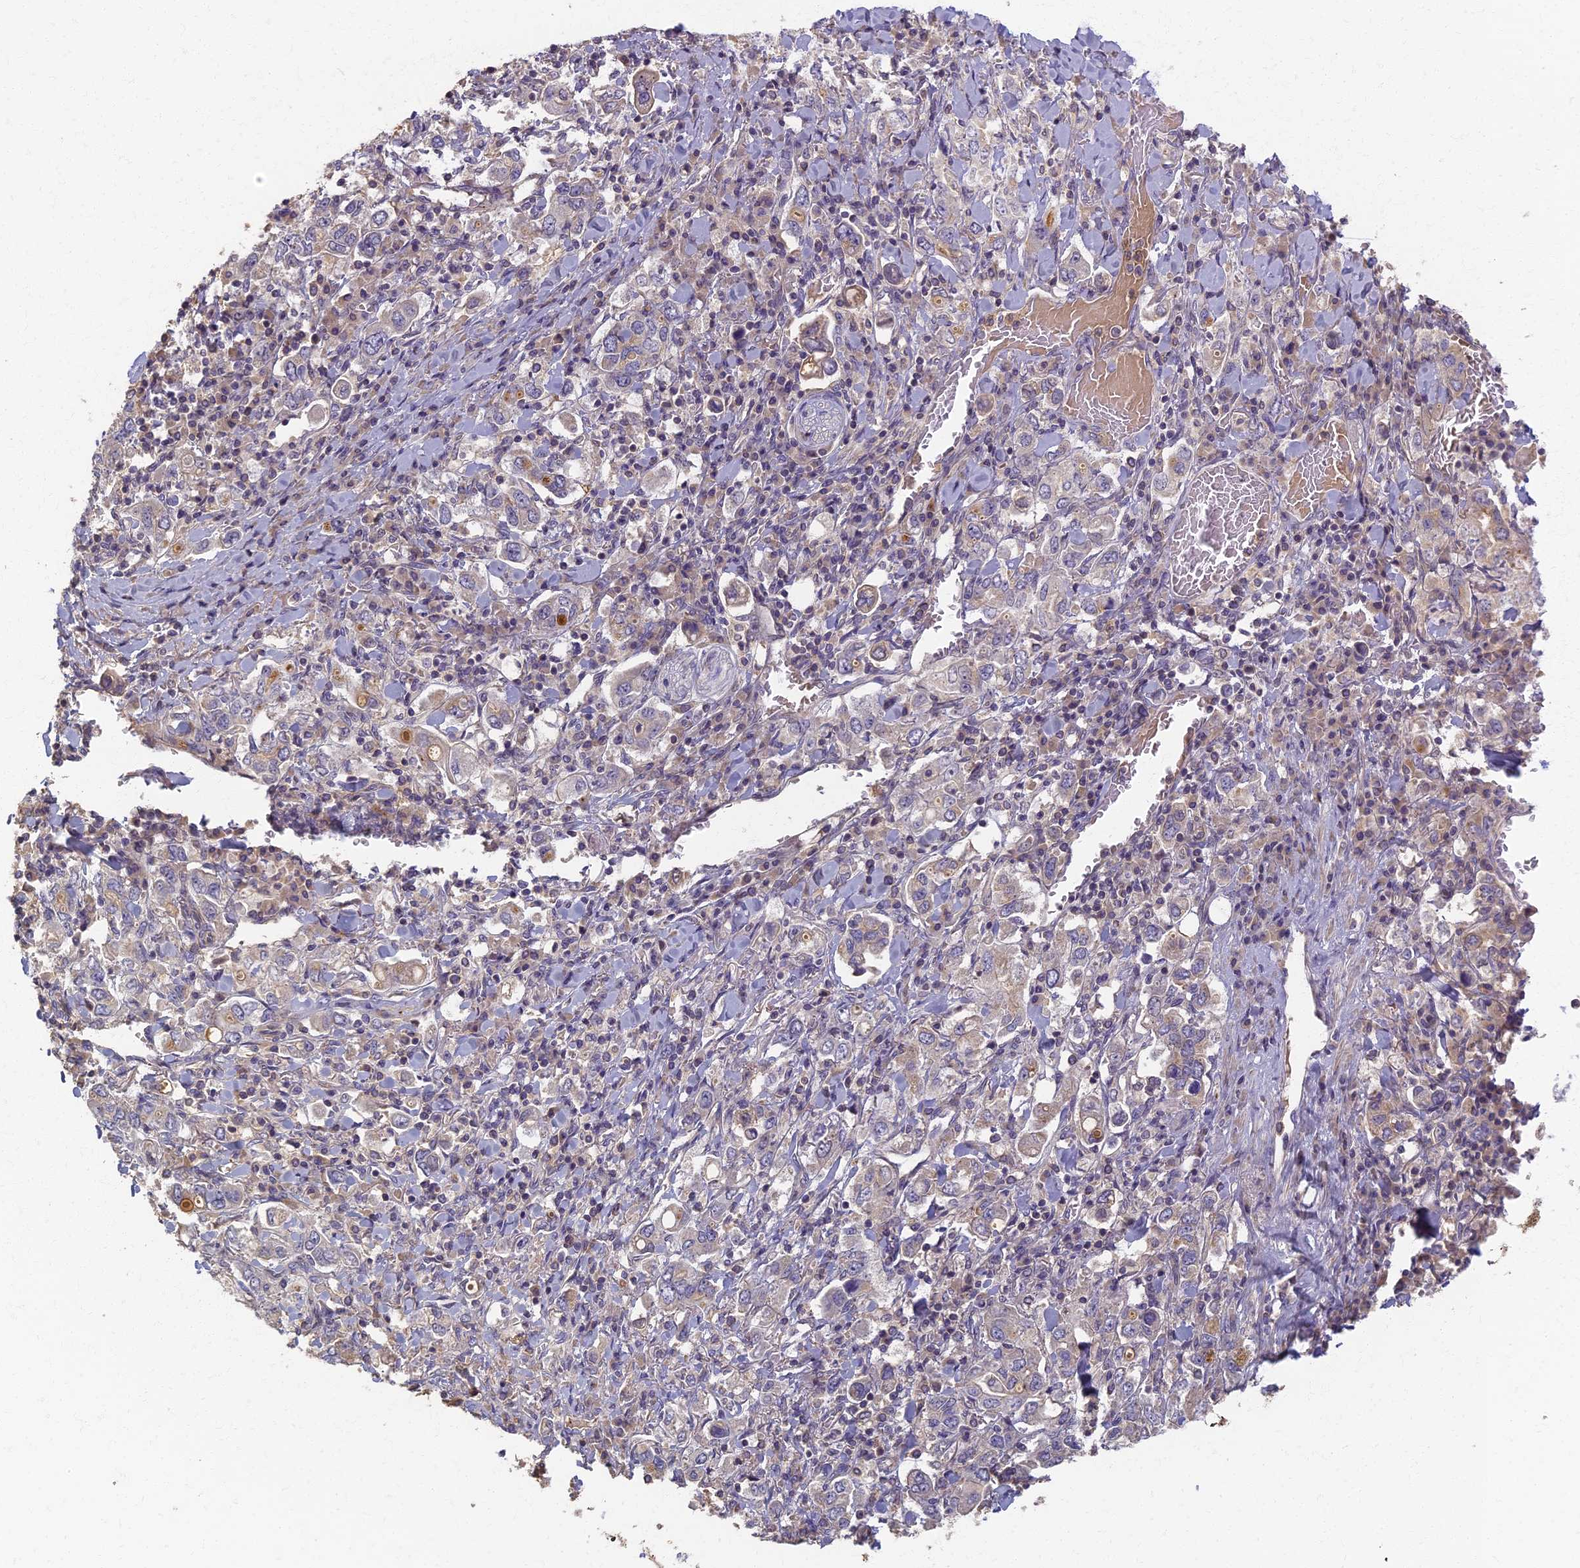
{"staining": {"intensity": "negative", "quantity": "none", "location": "none"}, "tissue": "stomach cancer", "cell_type": "Tumor cells", "image_type": "cancer", "snomed": [{"axis": "morphology", "description": "Adenocarcinoma, NOS"}, {"axis": "topography", "description": "Stomach, upper"}], "caption": "High magnification brightfield microscopy of stomach cancer stained with DAB (brown) and counterstained with hematoxylin (blue): tumor cells show no significant positivity.", "gene": "AP4E1", "patient": {"sex": "male", "age": 62}}